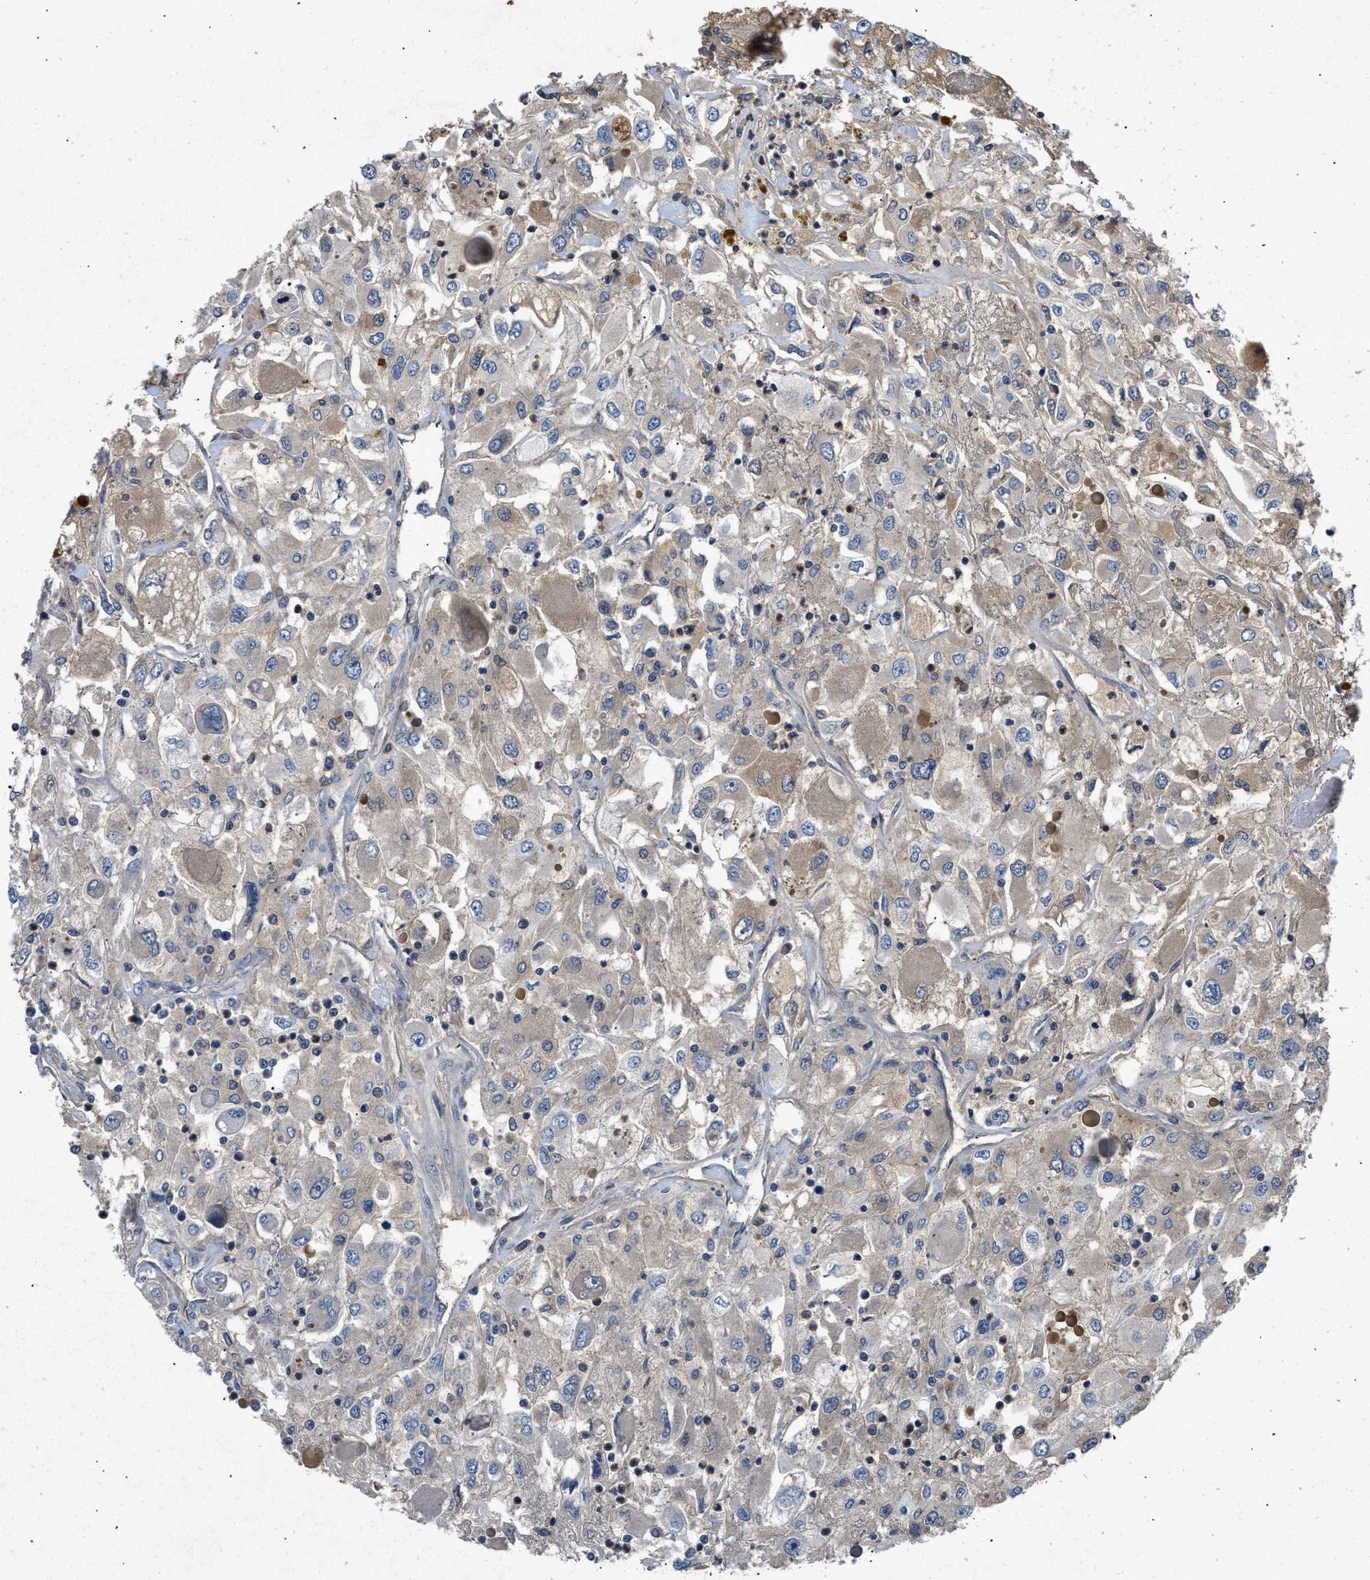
{"staining": {"intensity": "weak", "quantity": "25%-75%", "location": "cytoplasmic/membranous"}, "tissue": "renal cancer", "cell_type": "Tumor cells", "image_type": "cancer", "snomed": [{"axis": "morphology", "description": "Adenocarcinoma, NOS"}, {"axis": "topography", "description": "Kidney"}], "caption": "Immunohistochemical staining of human adenocarcinoma (renal) displays low levels of weak cytoplasmic/membranous protein positivity in about 25%-75% of tumor cells.", "gene": "VPS4A", "patient": {"sex": "female", "age": 52}}